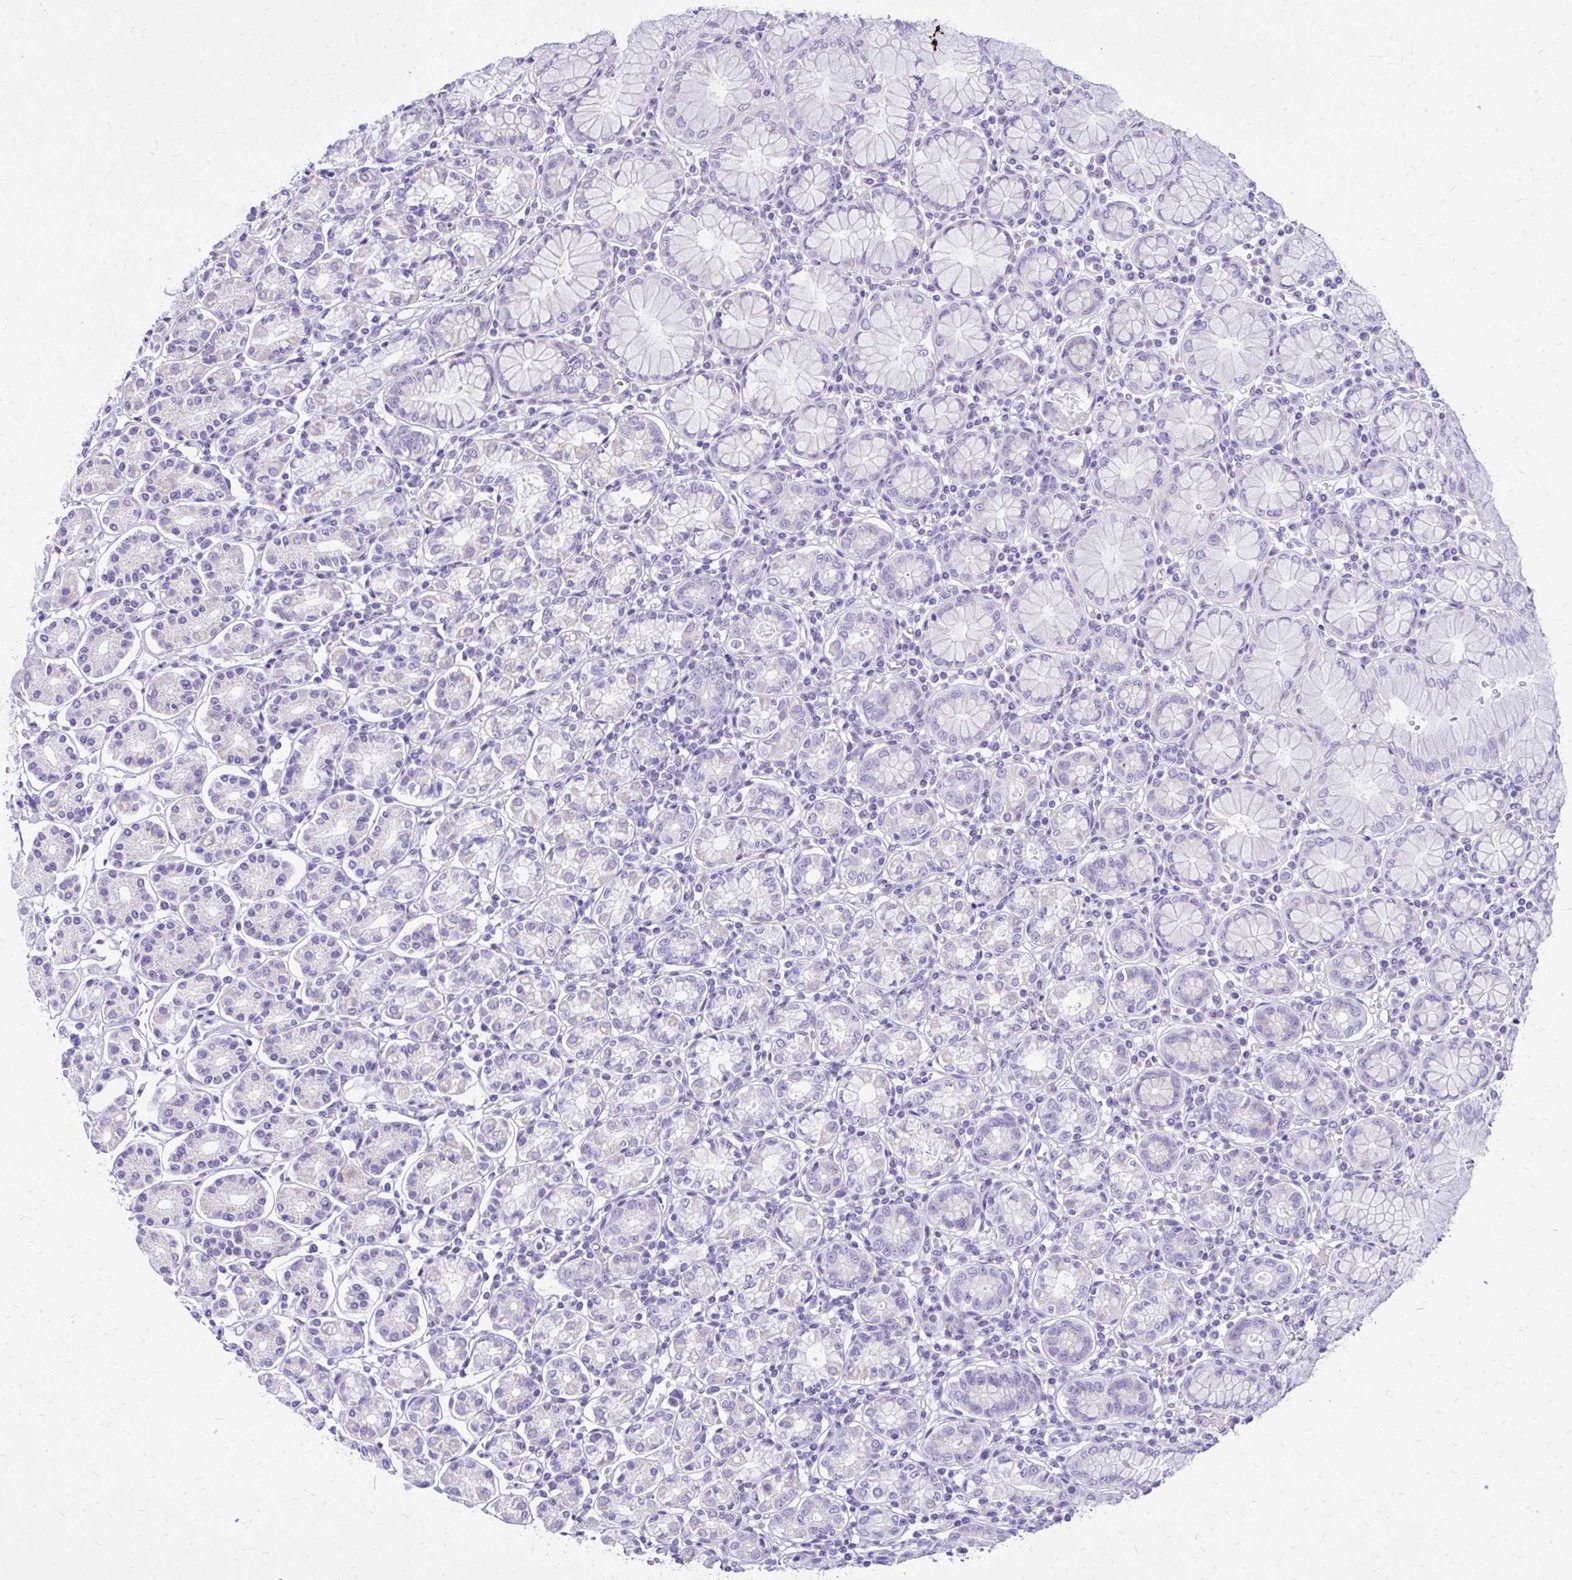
{"staining": {"intensity": "negative", "quantity": "none", "location": "none"}, "tissue": "stomach", "cell_type": "Glandular cells", "image_type": "normal", "snomed": [{"axis": "morphology", "description": "Normal tissue, NOS"}, {"axis": "topography", "description": "Stomach"}], "caption": "Immunohistochemistry (IHC) histopathology image of unremarkable stomach: human stomach stained with DAB (3,3'-diaminobenzidine) demonstrates no significant protein staining in glandular cells.", "gene": "RALYL", "patient": {"sex": "female", "age": 62}}